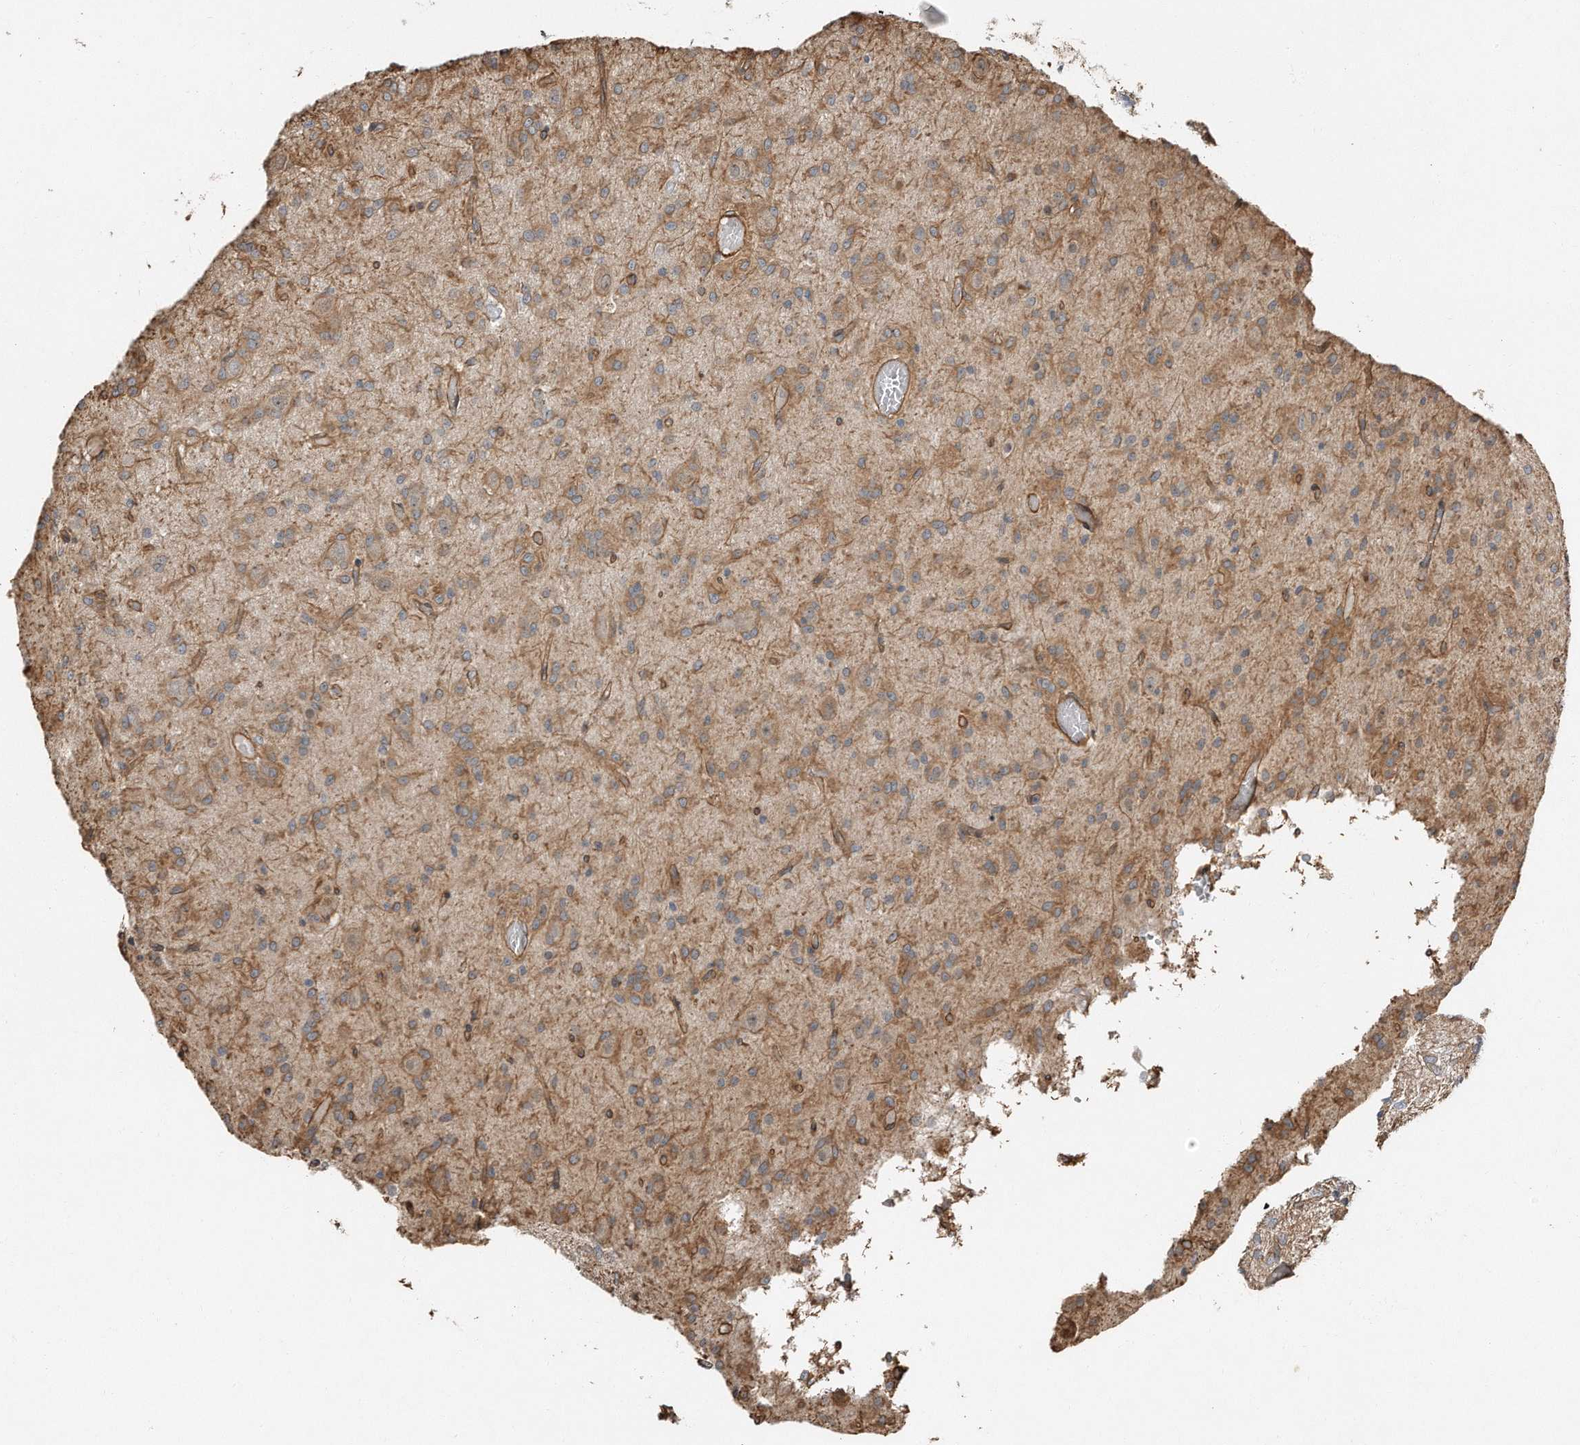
{"staining": {"intensity": "weak", "quantity": ">75%", "location": "cytoplasmic/membranous"}, "tissue": "glioma", "cell_type": "Tumor cells", "image_type": "cancer", "snomed": [{"axis": "morphology", "description": "Glioma, malignant, High grade"}, {"axis": "topography", "description": "Brain"}], "caption": "Human glioma stained with a protein marker displays weak staining in tumor cells.", "gene": "SNAP47", "patient": {"sex": "female", "age": 59}}